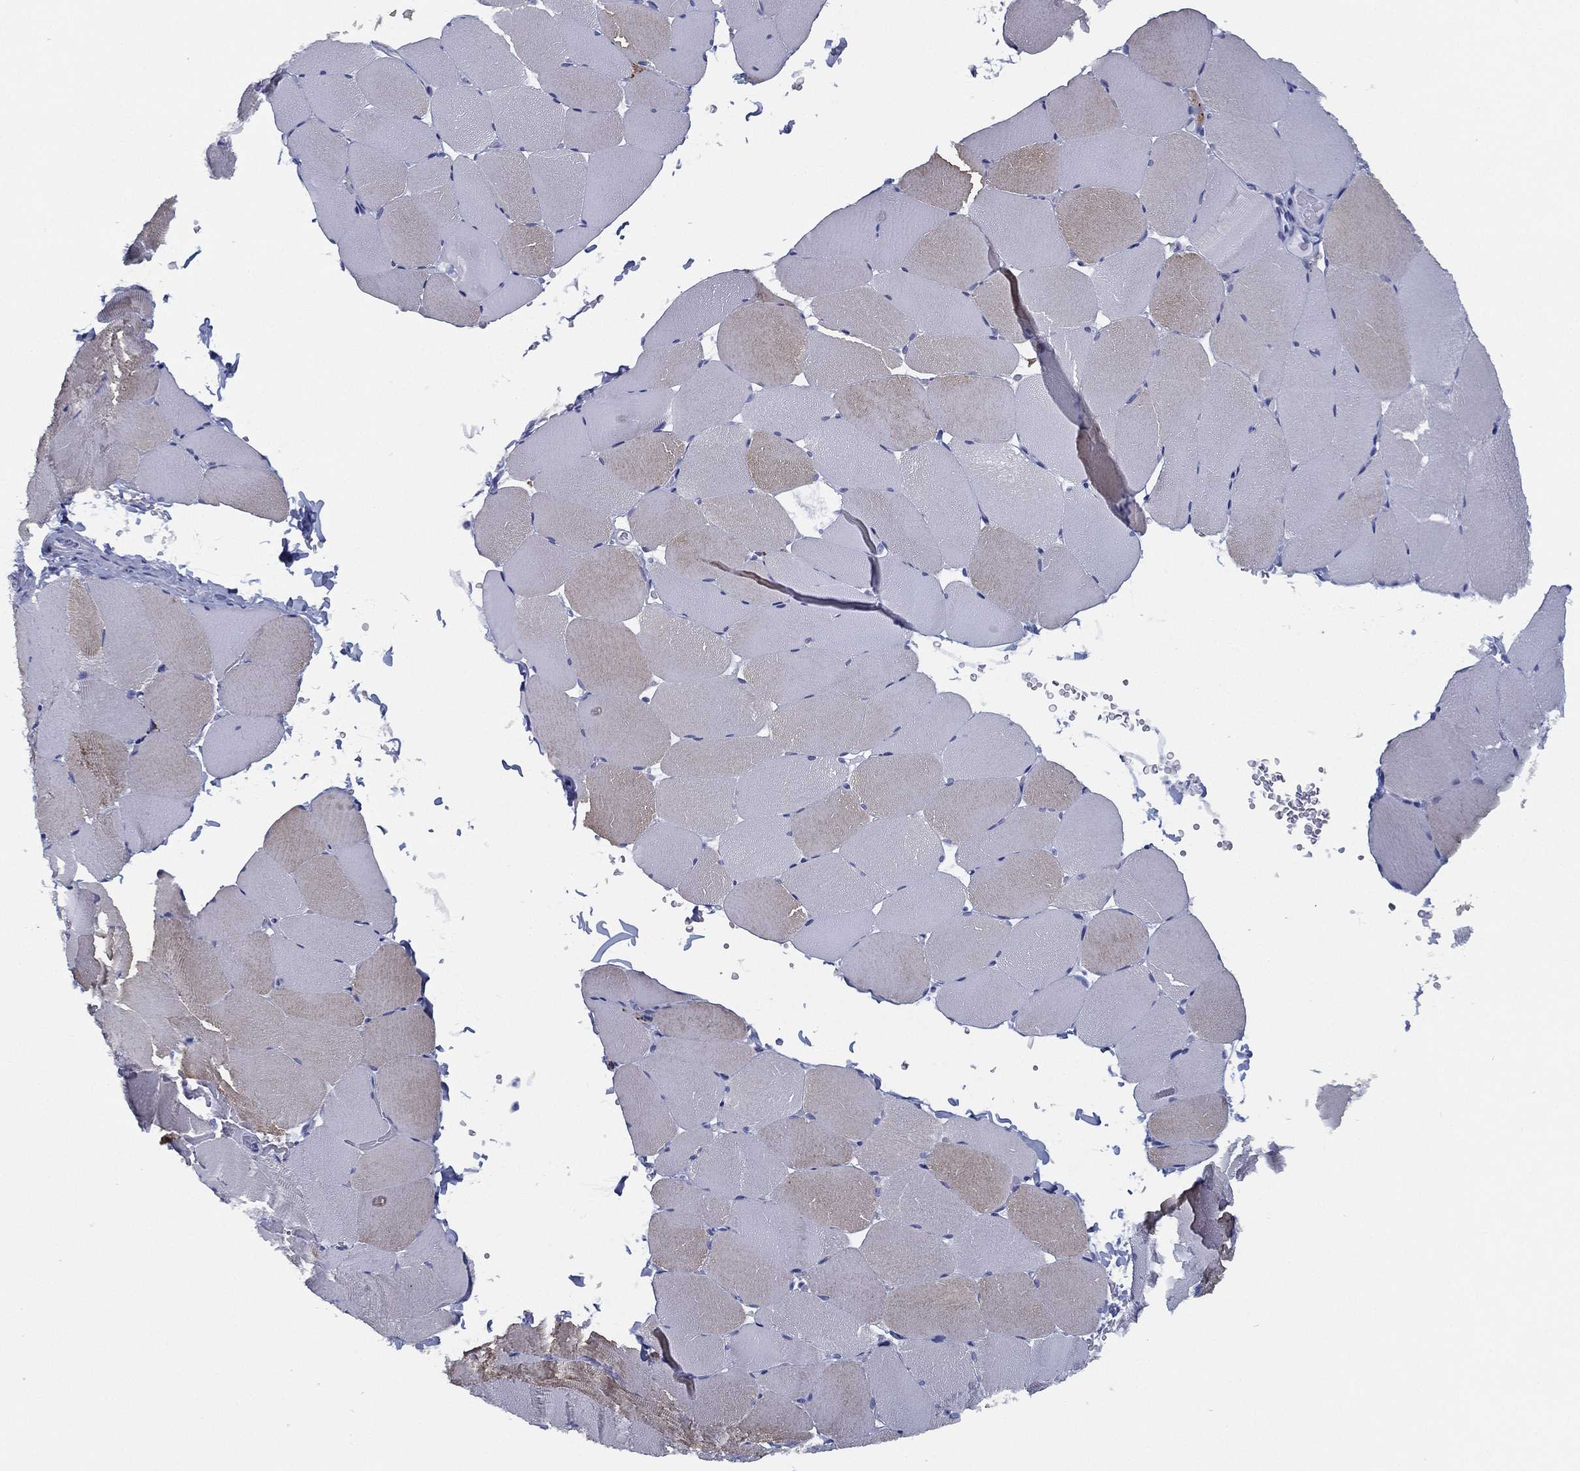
{"staining": {"intensity": "weak", "quantity": "<25%", "location": "cytoplasmic/membranous"}, "tissue": "skeletal muscle", "cell_type": "Myocytes", "image_type": "normal", "snomed": [{"axis": "morphology", "description": "Normal tissue, NOS"}, {"axis": "topography", "description": "Skeletal muscle"}], "caption": "Micrograph shows no protein staining in myocytes of benign skeletal muscle. (Immunohistochemistry (ihc), brightfield microscopy, high magnification).", "gene": "TMEM252", "patient": {"sex": "female", "age": 37}}